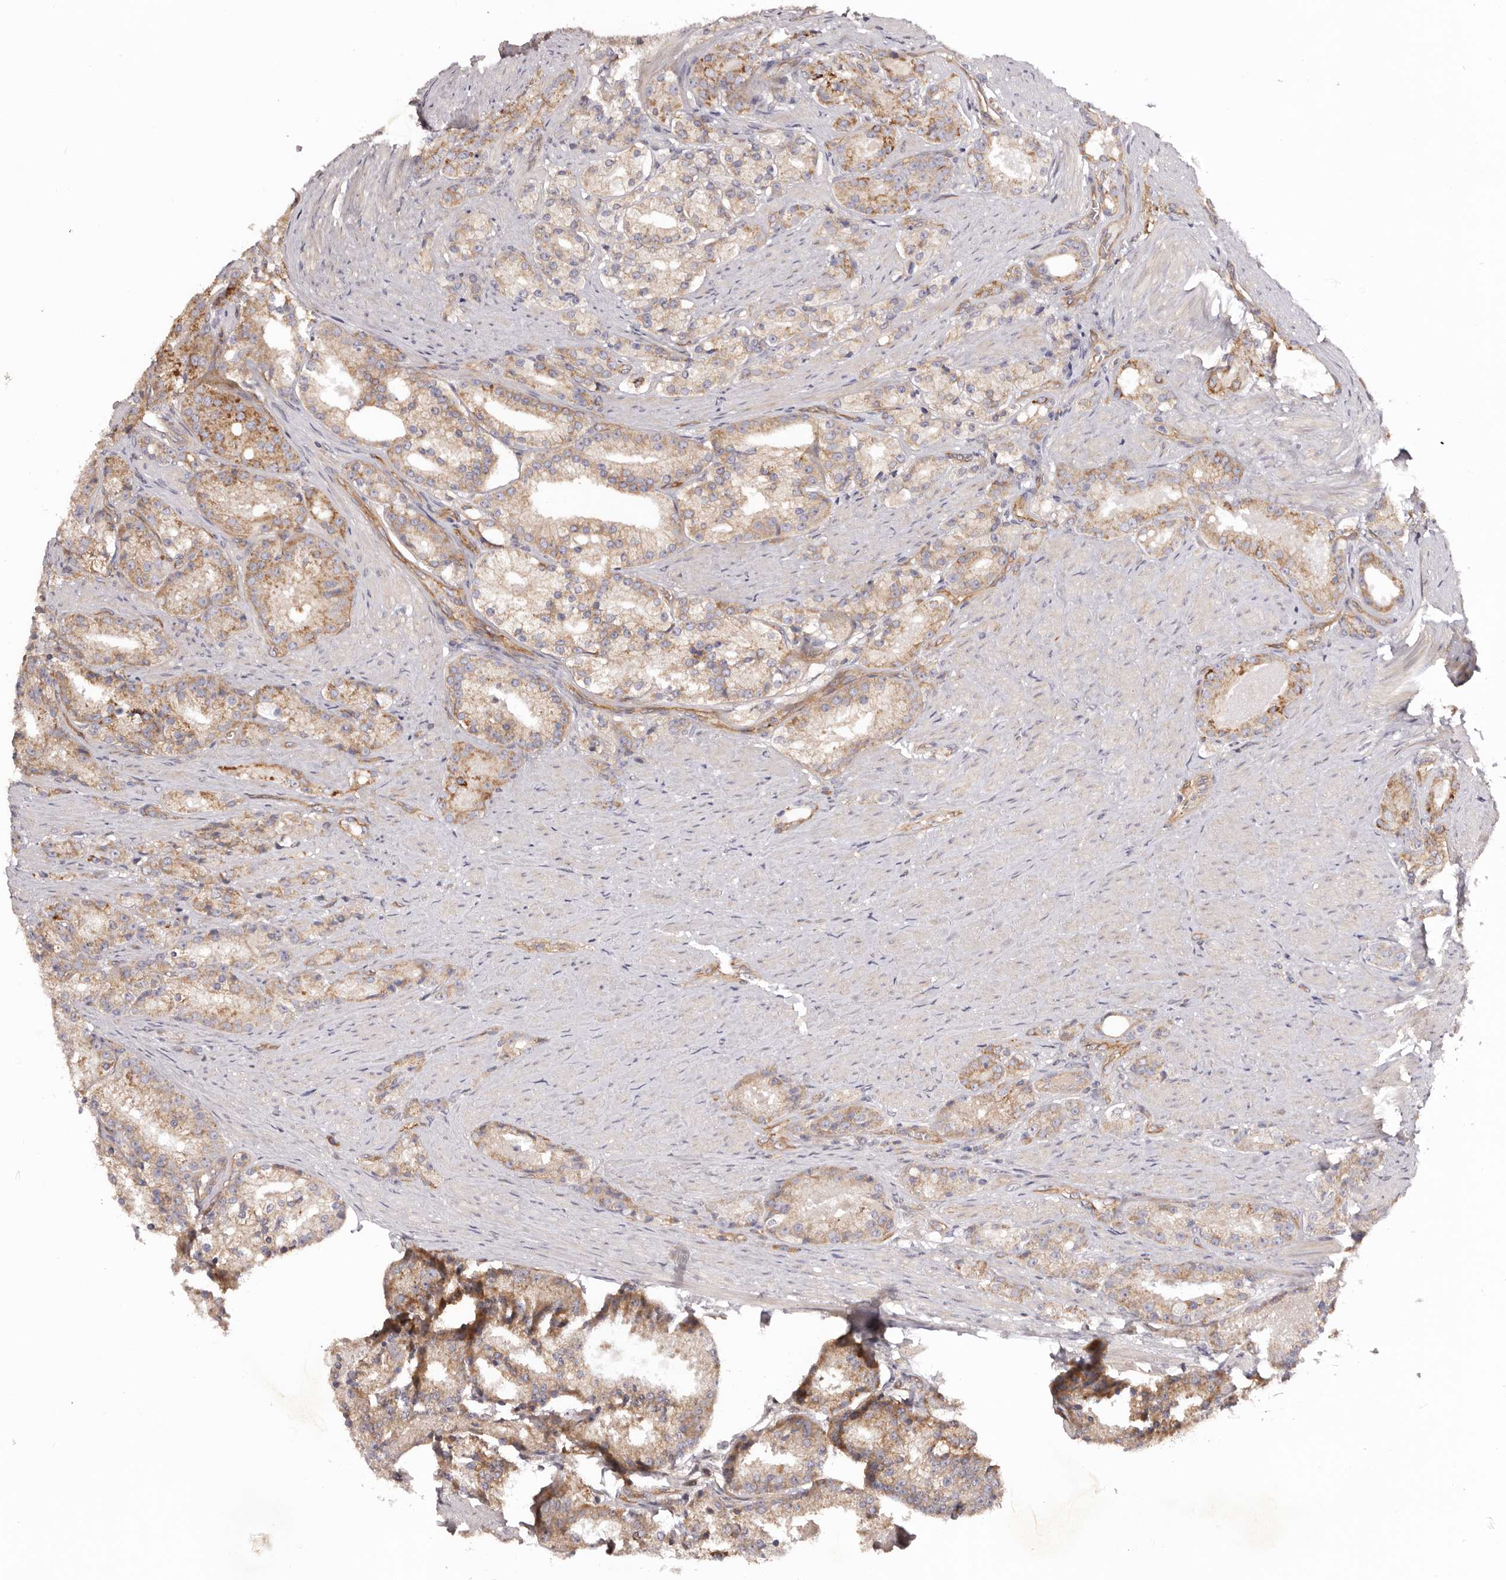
{"staining": {"intensity": "moderate", "quantity": ">75%", "location": "cytoplasmic/membranous"}, "tissue": "prostate cancer", "cell_type": "Tumor cells", "image_type": "cancer", "snomed": [{"axis": "morphology", "description": "Adenocarcinoma, High grade"}, {"axis": "topography", "description": "Prostate"}], "caption": "About >75% of tumor cells in human prostate cancer (adenocarcinoma (high-grade)) show moderate cytoplasmic/membranous protein positivity as visualized by brown immunohistochemical staining.", "gene": "DMRT2", "patient": {"sex": "male", "age": 60}}